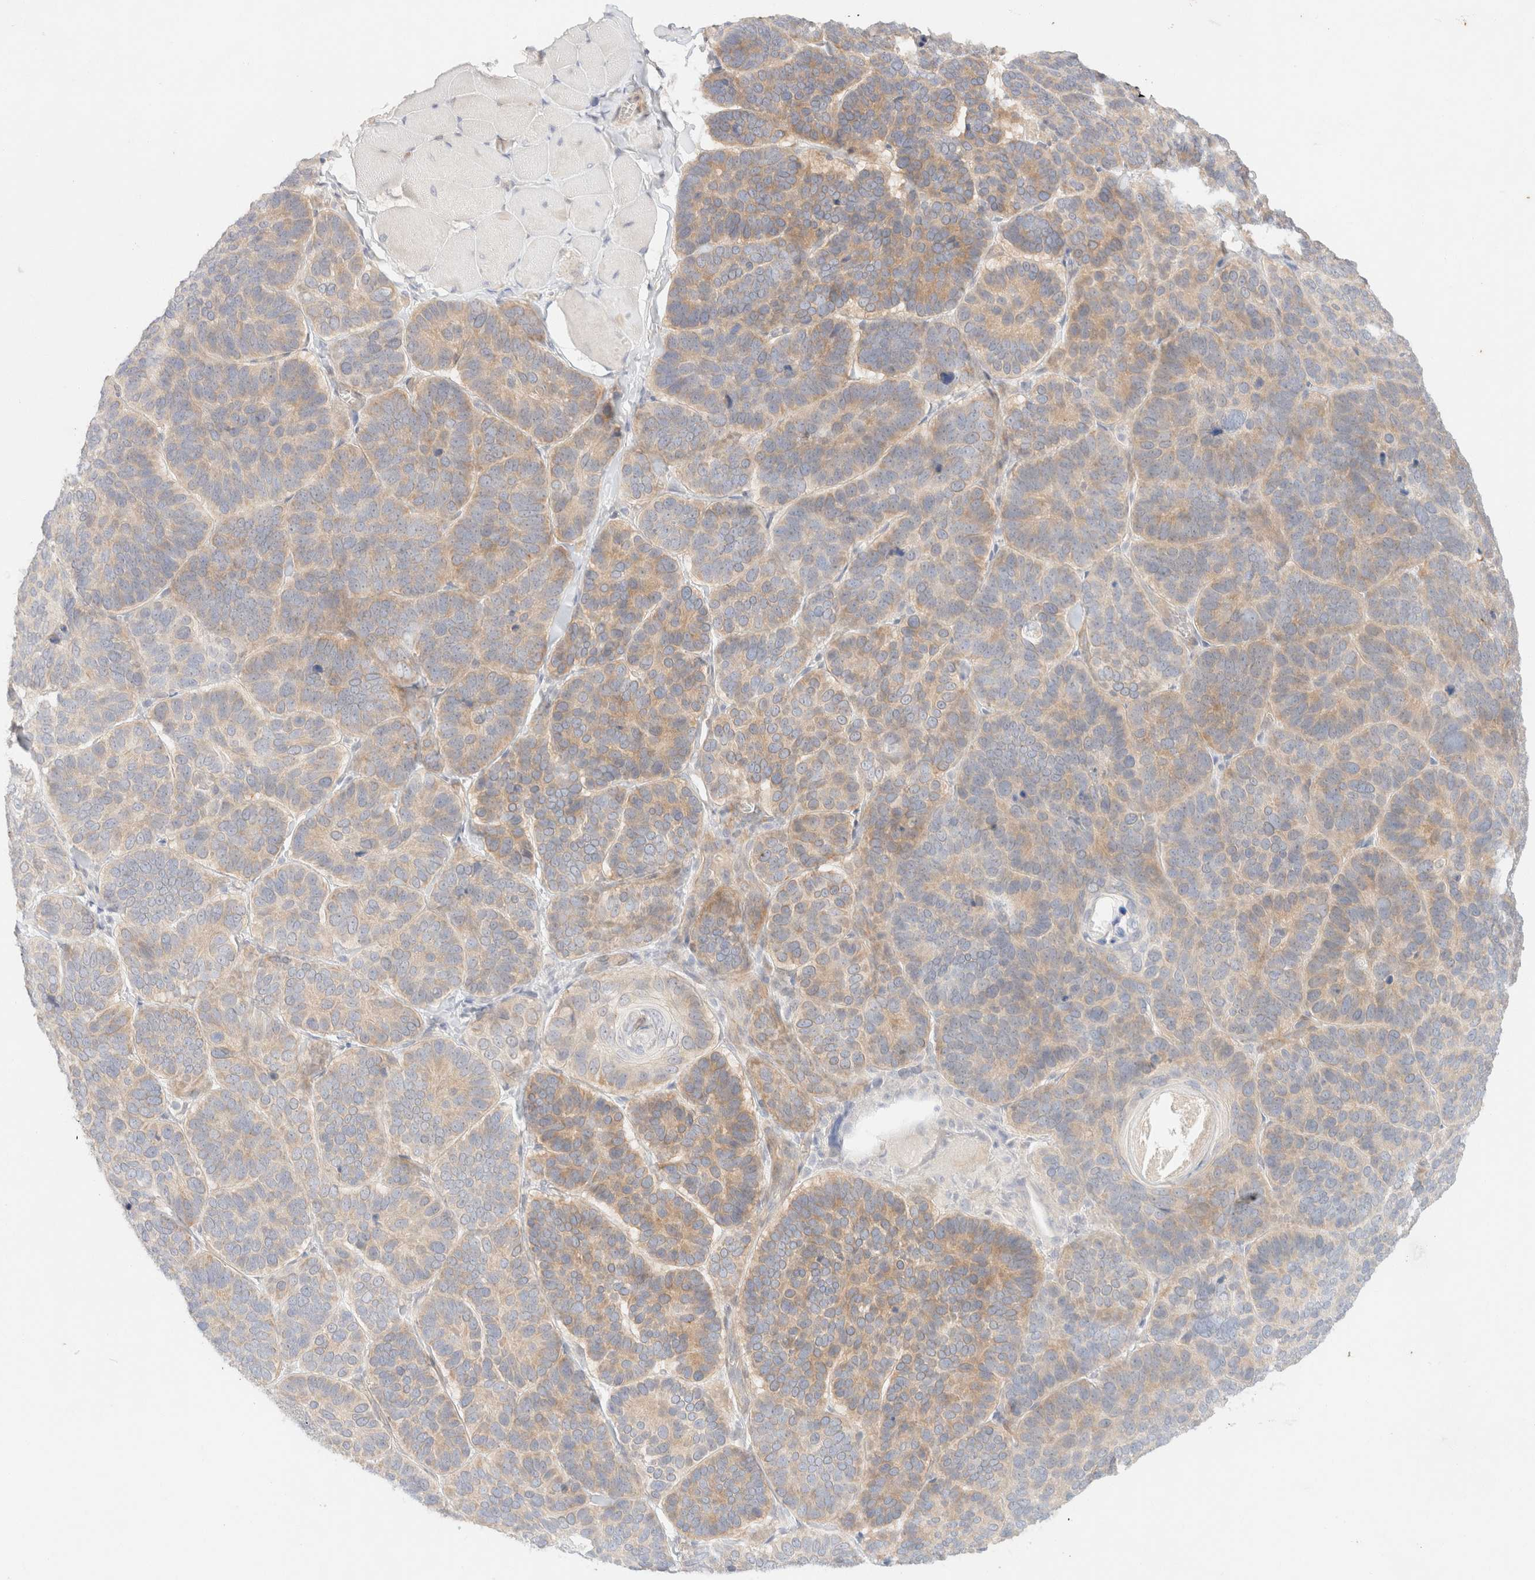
{"staining": {"intensity": "moderate", "quantity": ">75%", "location": "cytoplasmic/membranous"}, "tissue": "skin cancer", "cell_type": "Tumor cells", "image_type": "cancer", "snomed": [{"axis": "morphology", "description": "Basal cell carcinoma"}, {"axis": "topography", "description": "Skin"}], "caption": "IHC (DAB) staining of human skin cancer reveals moderate cytoplasmic/membranous protein staining in about >75% of tumor cells.", "gene": "CSNK1E", "patient": {"sex": "male", "age": 62}}